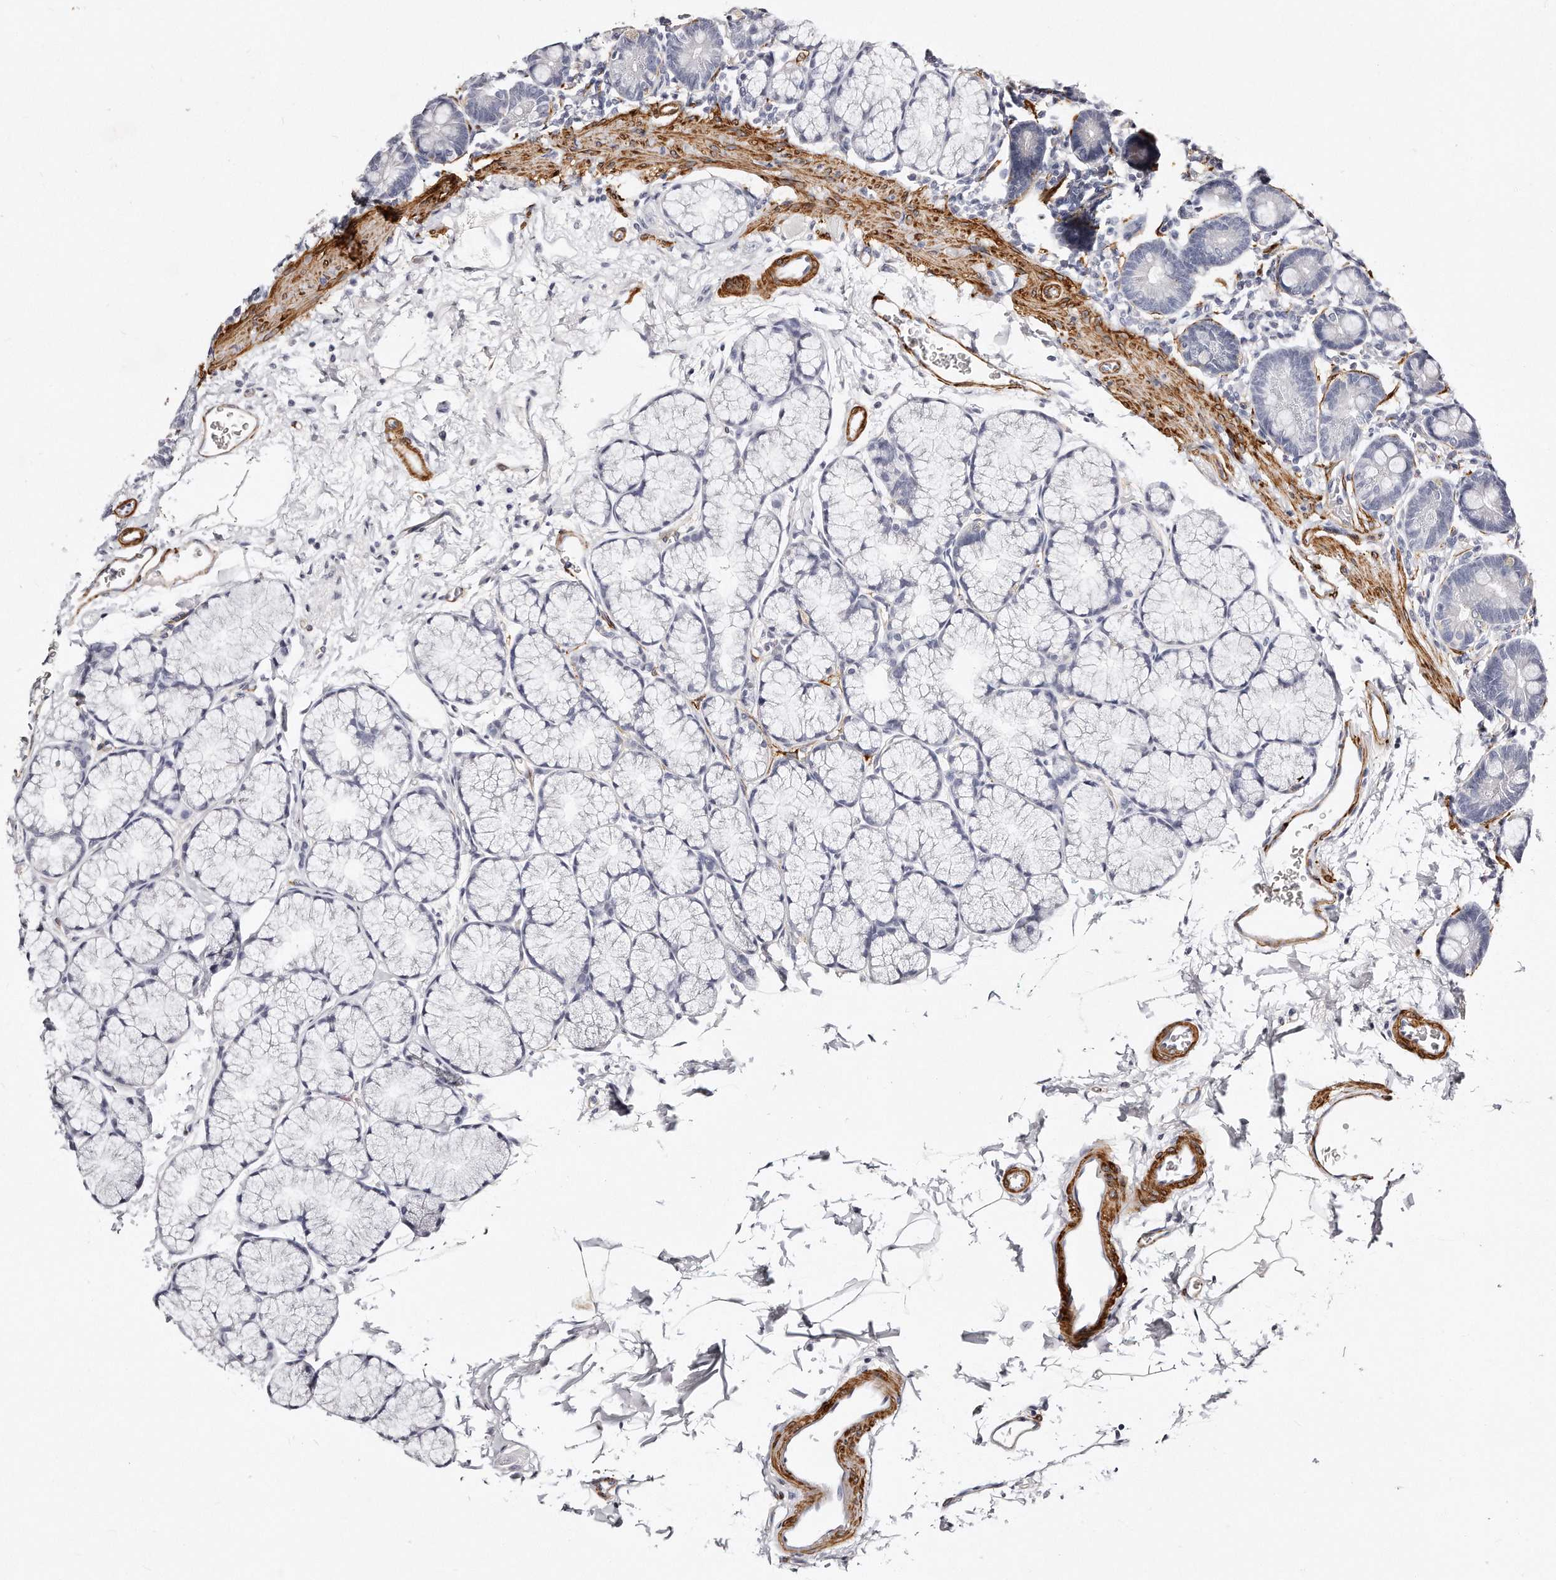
{"staining": {"intensity": "negative", "quantity": "none", "location": "none"}, "tissue": "duodenum", "cell_type": "Glandular cells", "image_type": "normal", "snomed": [{"axis": "morphology", "description": "Normal tissue, NOS"}, {"axis": "topography", "description": "Duodenum"}], "caption": "Glandular cells are negative for protein expression in benign human duodenum. (Stains: DAB (3,3'-diaminobenzidine) IHC with hematoxylin counter stain, Microscopy: brightfield microscopy at high magnification).", "gene": "LMOD1", "patient": {"sex": "male", "age": 35}}